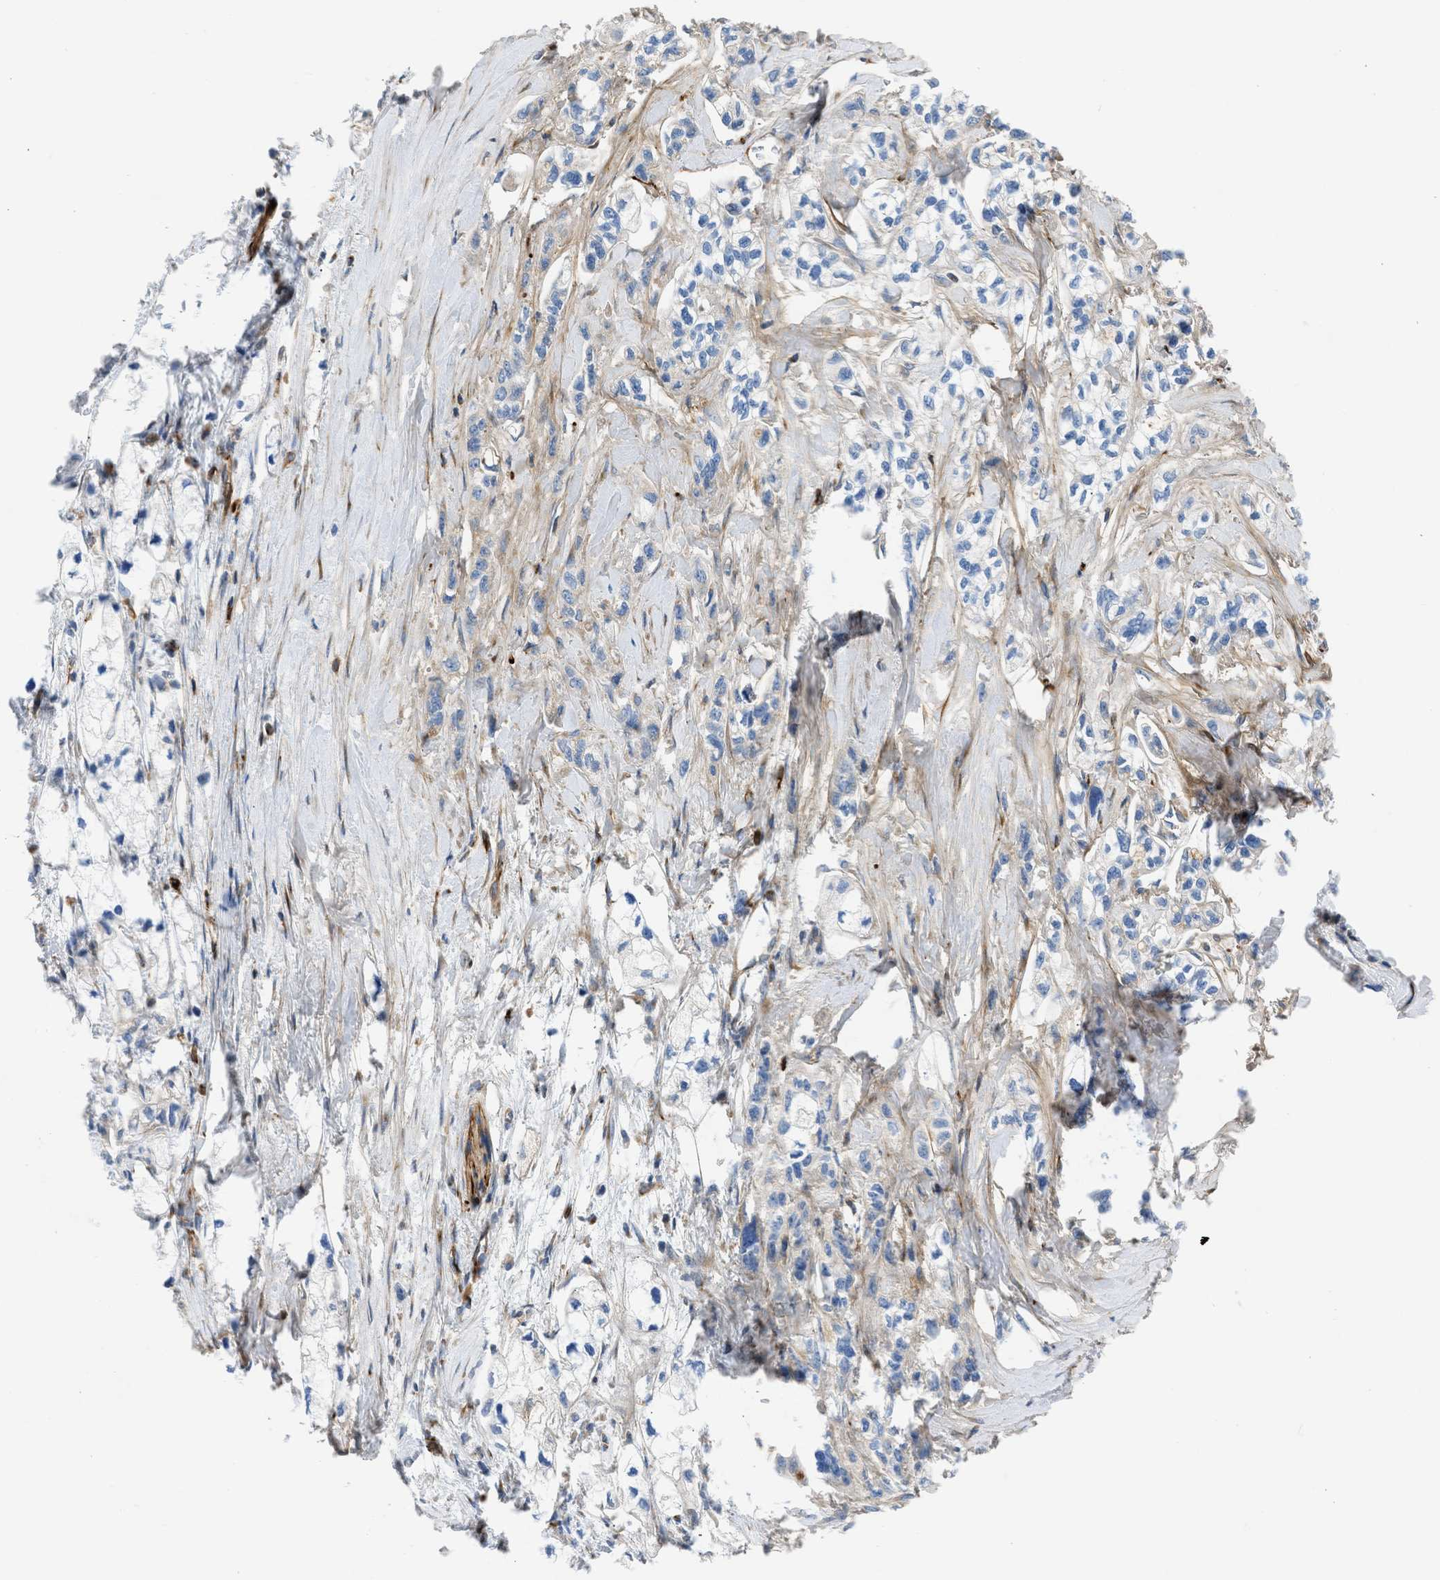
{"staining": {"intensity": "negative", "quantity": "none", "location": "none"}, "tissue": "pancreatic cancer", "cell_type": "Tumor cells", "image_type": "cancer", "snomed": [{"axis": "morphology", "description": "Adenocarcinoma, NOS"}, {"axis": "topography", "description": "Pancreas"}], "caption": "Tumor cells show no significant expression in adenocarcinoma (pancreatic).", "gene": "ULK4", "patient": {"sex": "male", "age": 74}}